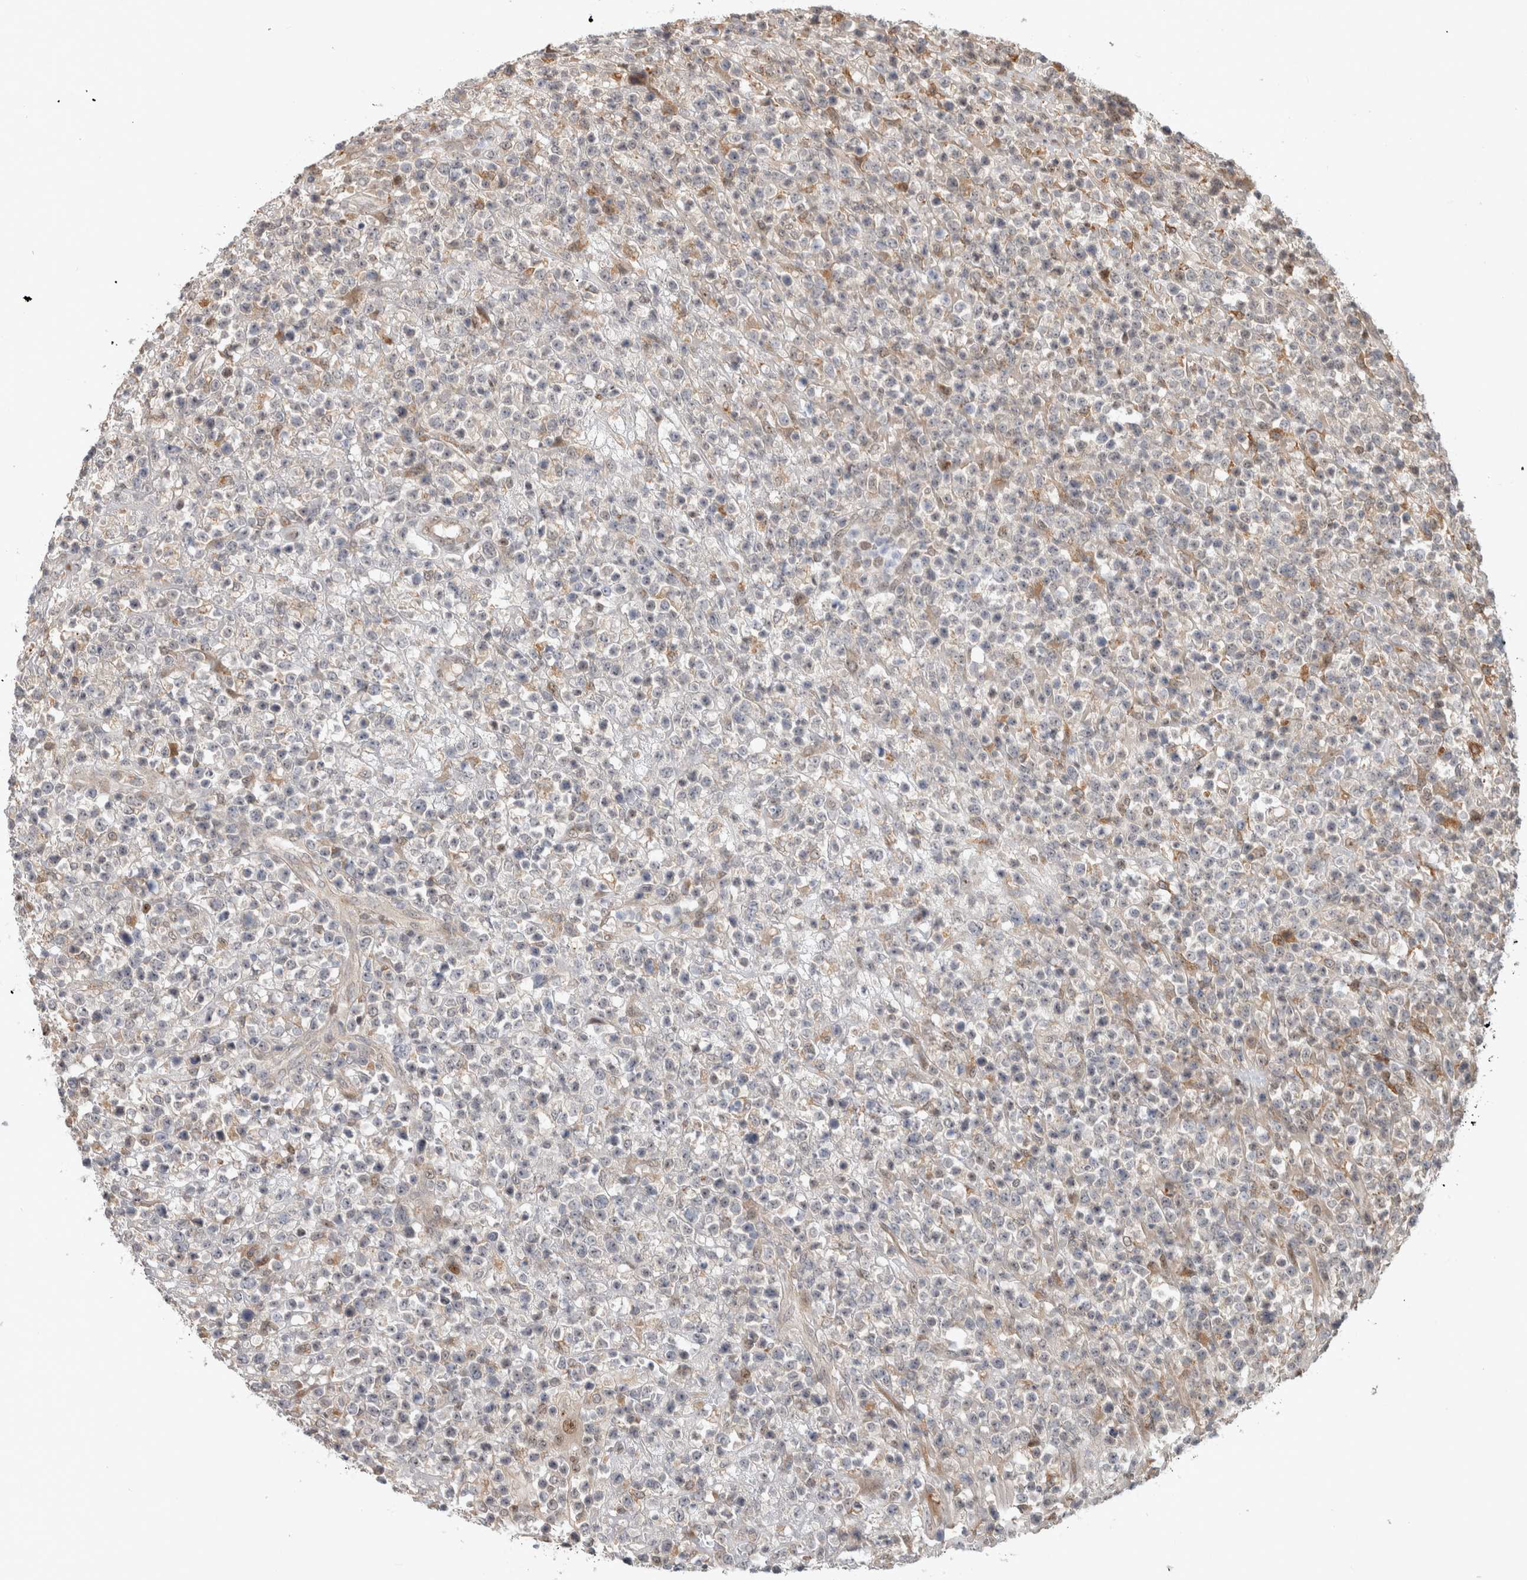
{"staining": {"intensity": "negative", "quantity": "none", "location": "none"}, "tissue": "lymphoma", "cell_type": "Tumor cells", "image_type": "cancer", "snomed": [{"axis": "morphology", "description": "Malignant lymphoma, non-Hodgkin's type, High grade"}, {"axis": "topography", "description": "Colon"}], "caption": "High-grade malignant lymphoma, non-Hodgkin's type stained for a protein using IHC shows no staining tumor cells.", "gene": "NAB2", "patient": {"sex": "female", "age": 53}}